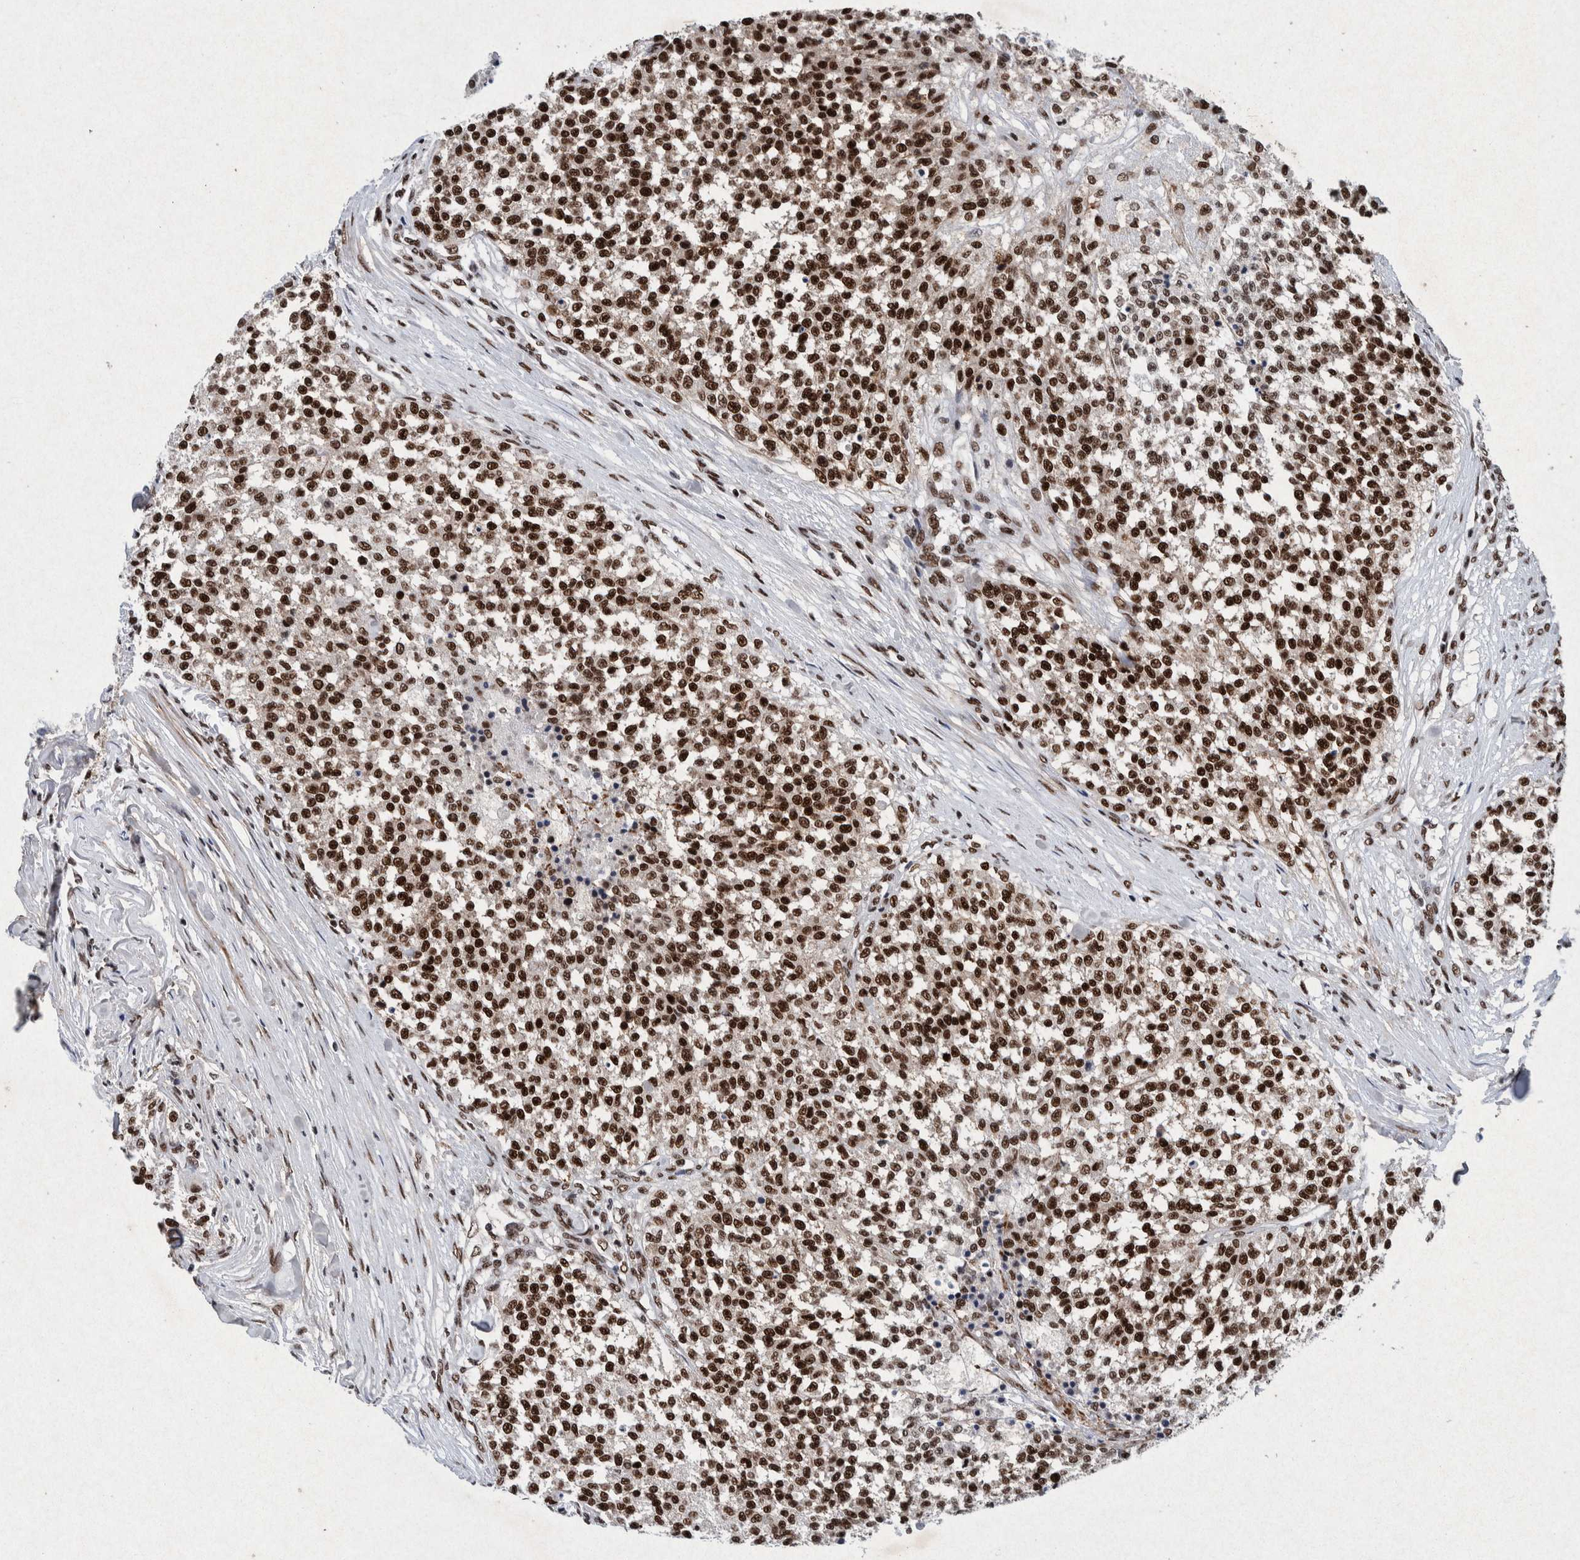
{"staining": {"intensity": "strong", "quantity": ">75%", "location": "nuclear"}, "tissue": "testis cancer", "cell_type": "Tumor cells", "image_type": "cancer", "snomed": [{"axis": "morphology", "description": "Seminoma, NOS"}, {"axis": "topography", "description": "Testis"}], "caption": "Protein staining exhibits strong nuclear expression in approximately >75% of tumor cells in seminoma (testis).", "gene": "TAF10", "patient": {"sex": "male", "age": 59}}